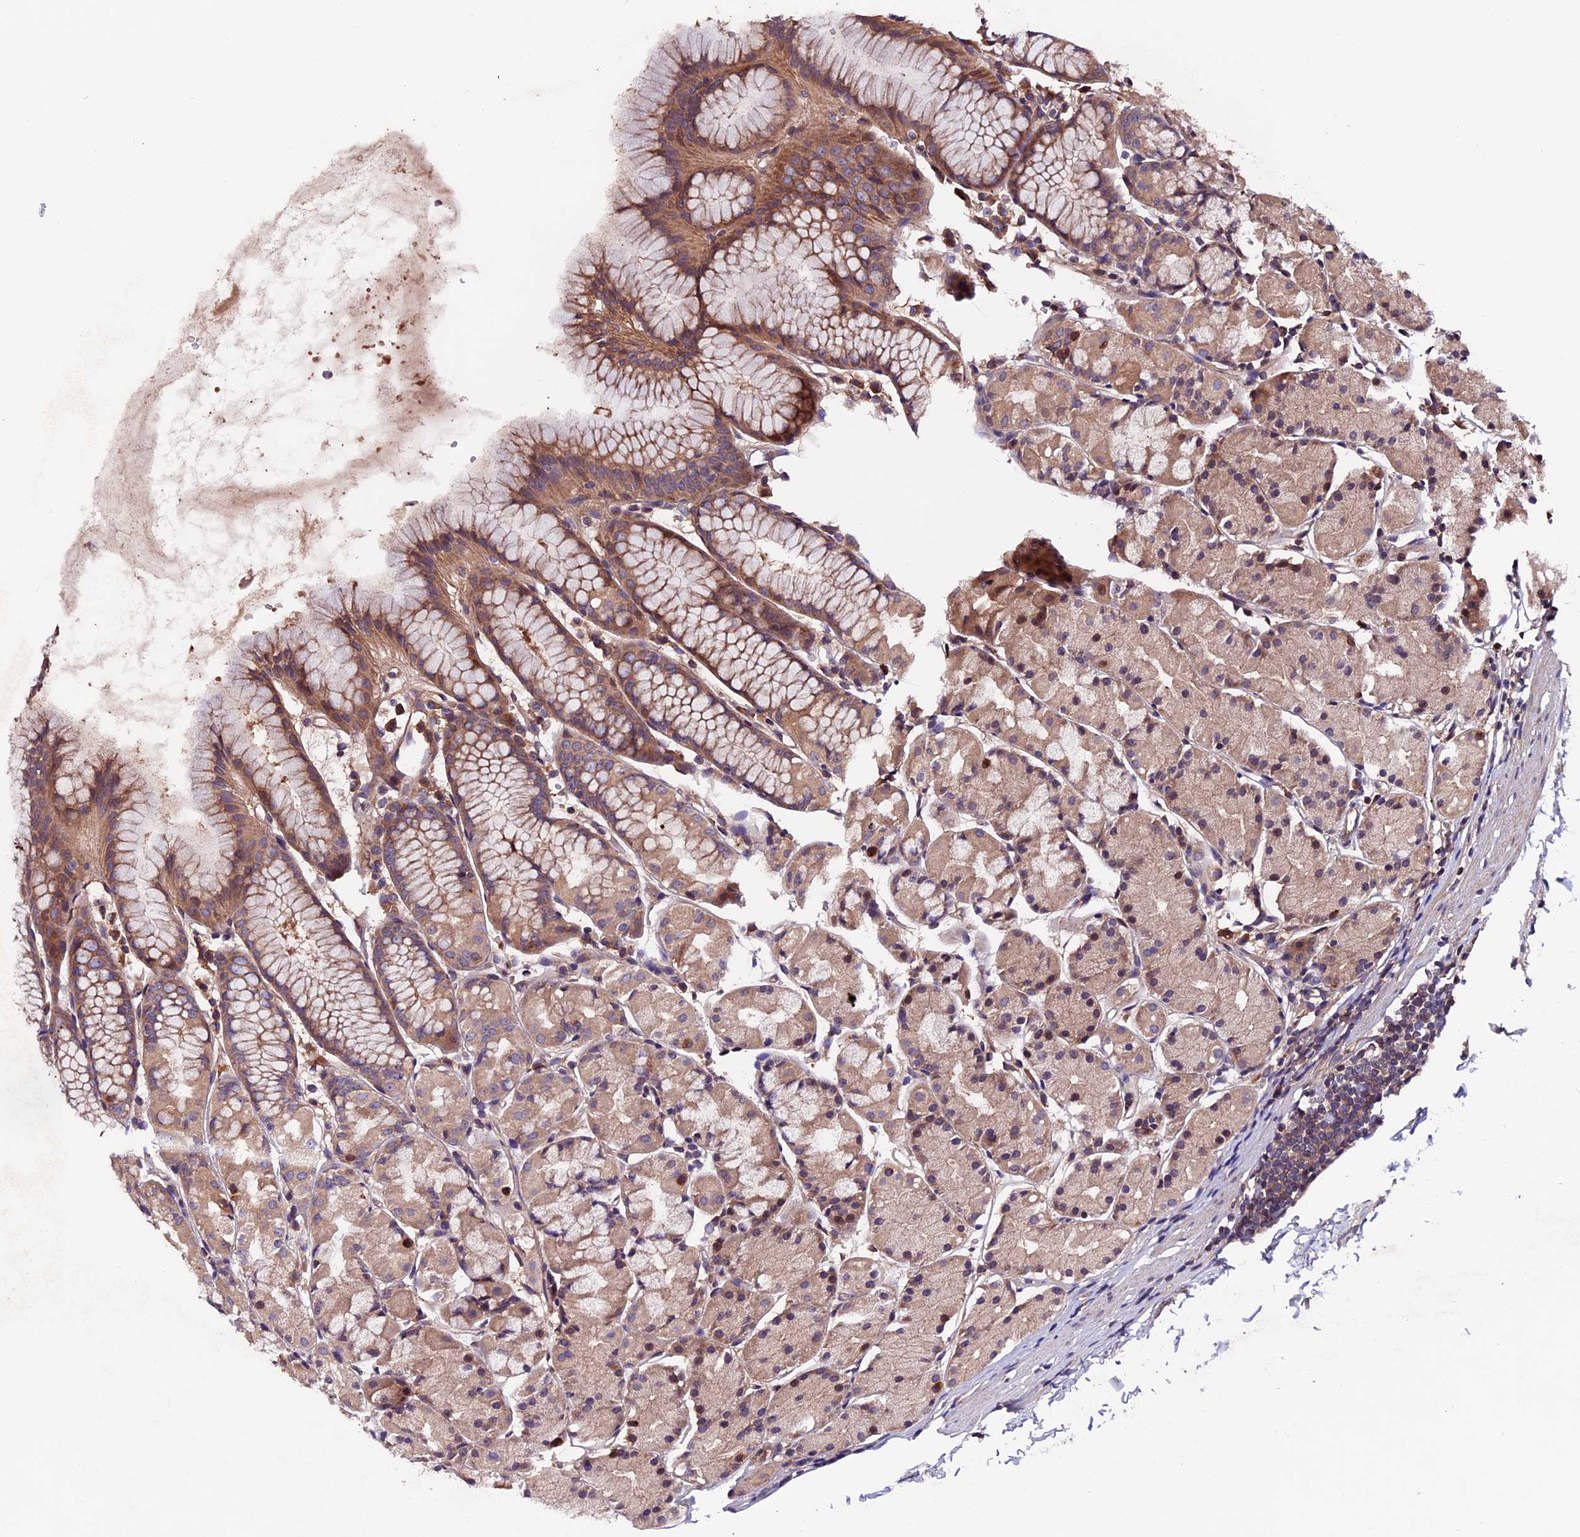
{"staining": {"intensity": "moderate", "quantity": ">75%", "location": "cytoplasmic/membranous"}, "tissue": "stomach", "cell_type": "Glandular cells", "image_type": "normal", "snomed": [{"axis": "morphology", "description": "Normal tissue, NOS"}, {"axis": "topography", "description": "Stomach, upper"}], "caption": "Immunohistochemical staining of benign stomach shows >75% levels of moderate cytoplasmic/membranous protein staining in approximately >75% of glandular cells. The protein of interest is stained brown, and the nuclei are stained in blue (DAB IHC with brightfield microscopy, high magnification).", "gene": "ZNF598", "patient": {"sex": "male", "age": 47}}